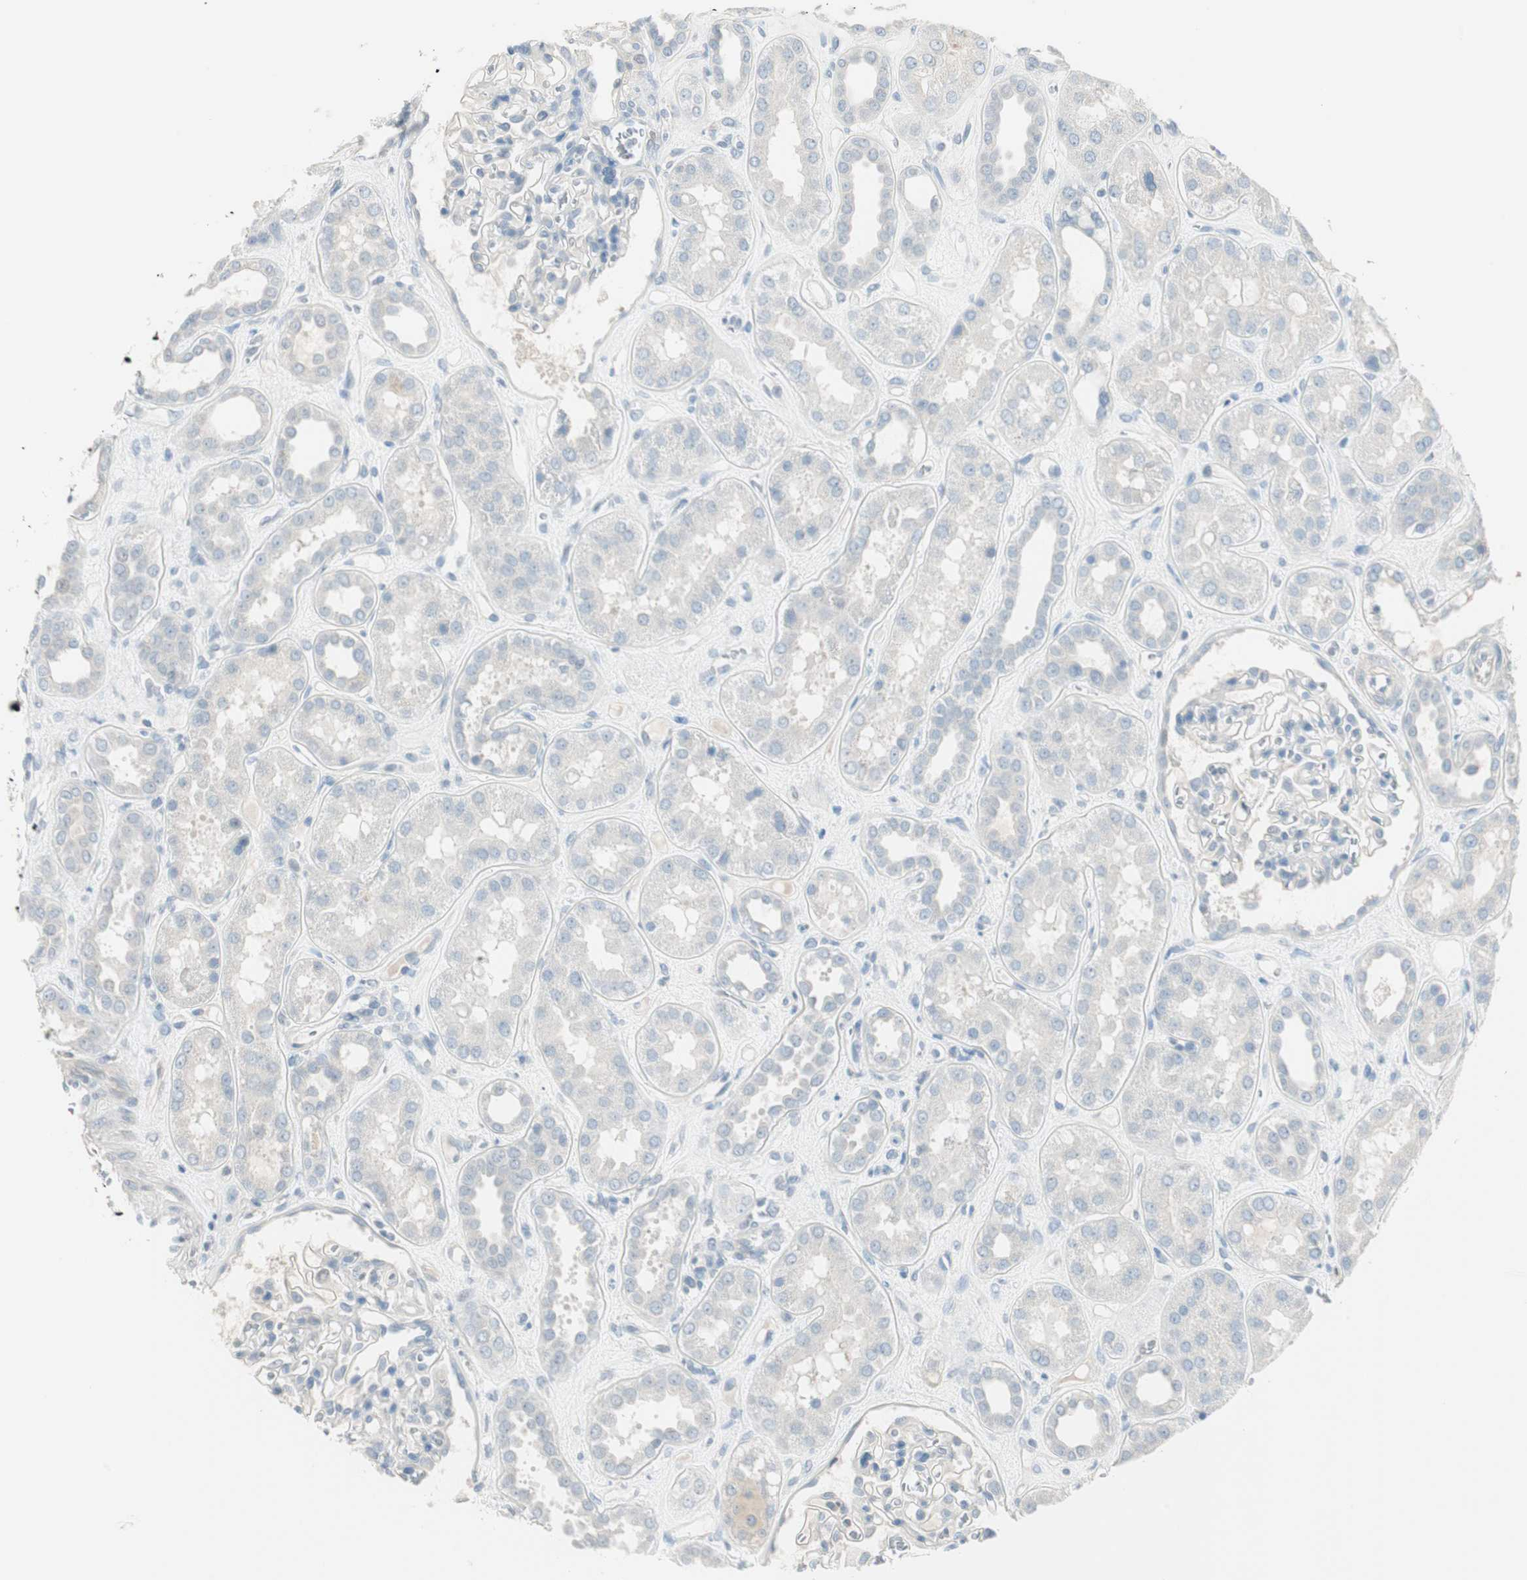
{"staining": {"intensity": "negative", "quantity": "none", "location": "none"}, "tissue": "kidney", "cell_type": "Cells in glomeruli", "image_type": "normal", "snomed": [{"axis": "morphology", "description": "Normal tissue, NOS"}, {"axis": "topography", "description": "Kidney"}], "caption": "A high-resolution micrograph shows IHC staining of normal kidney, which reveals no significant staining in cells in glomeruli.", "gene": "ITLN2", "patient": {"sex": "male", "age": 59}}